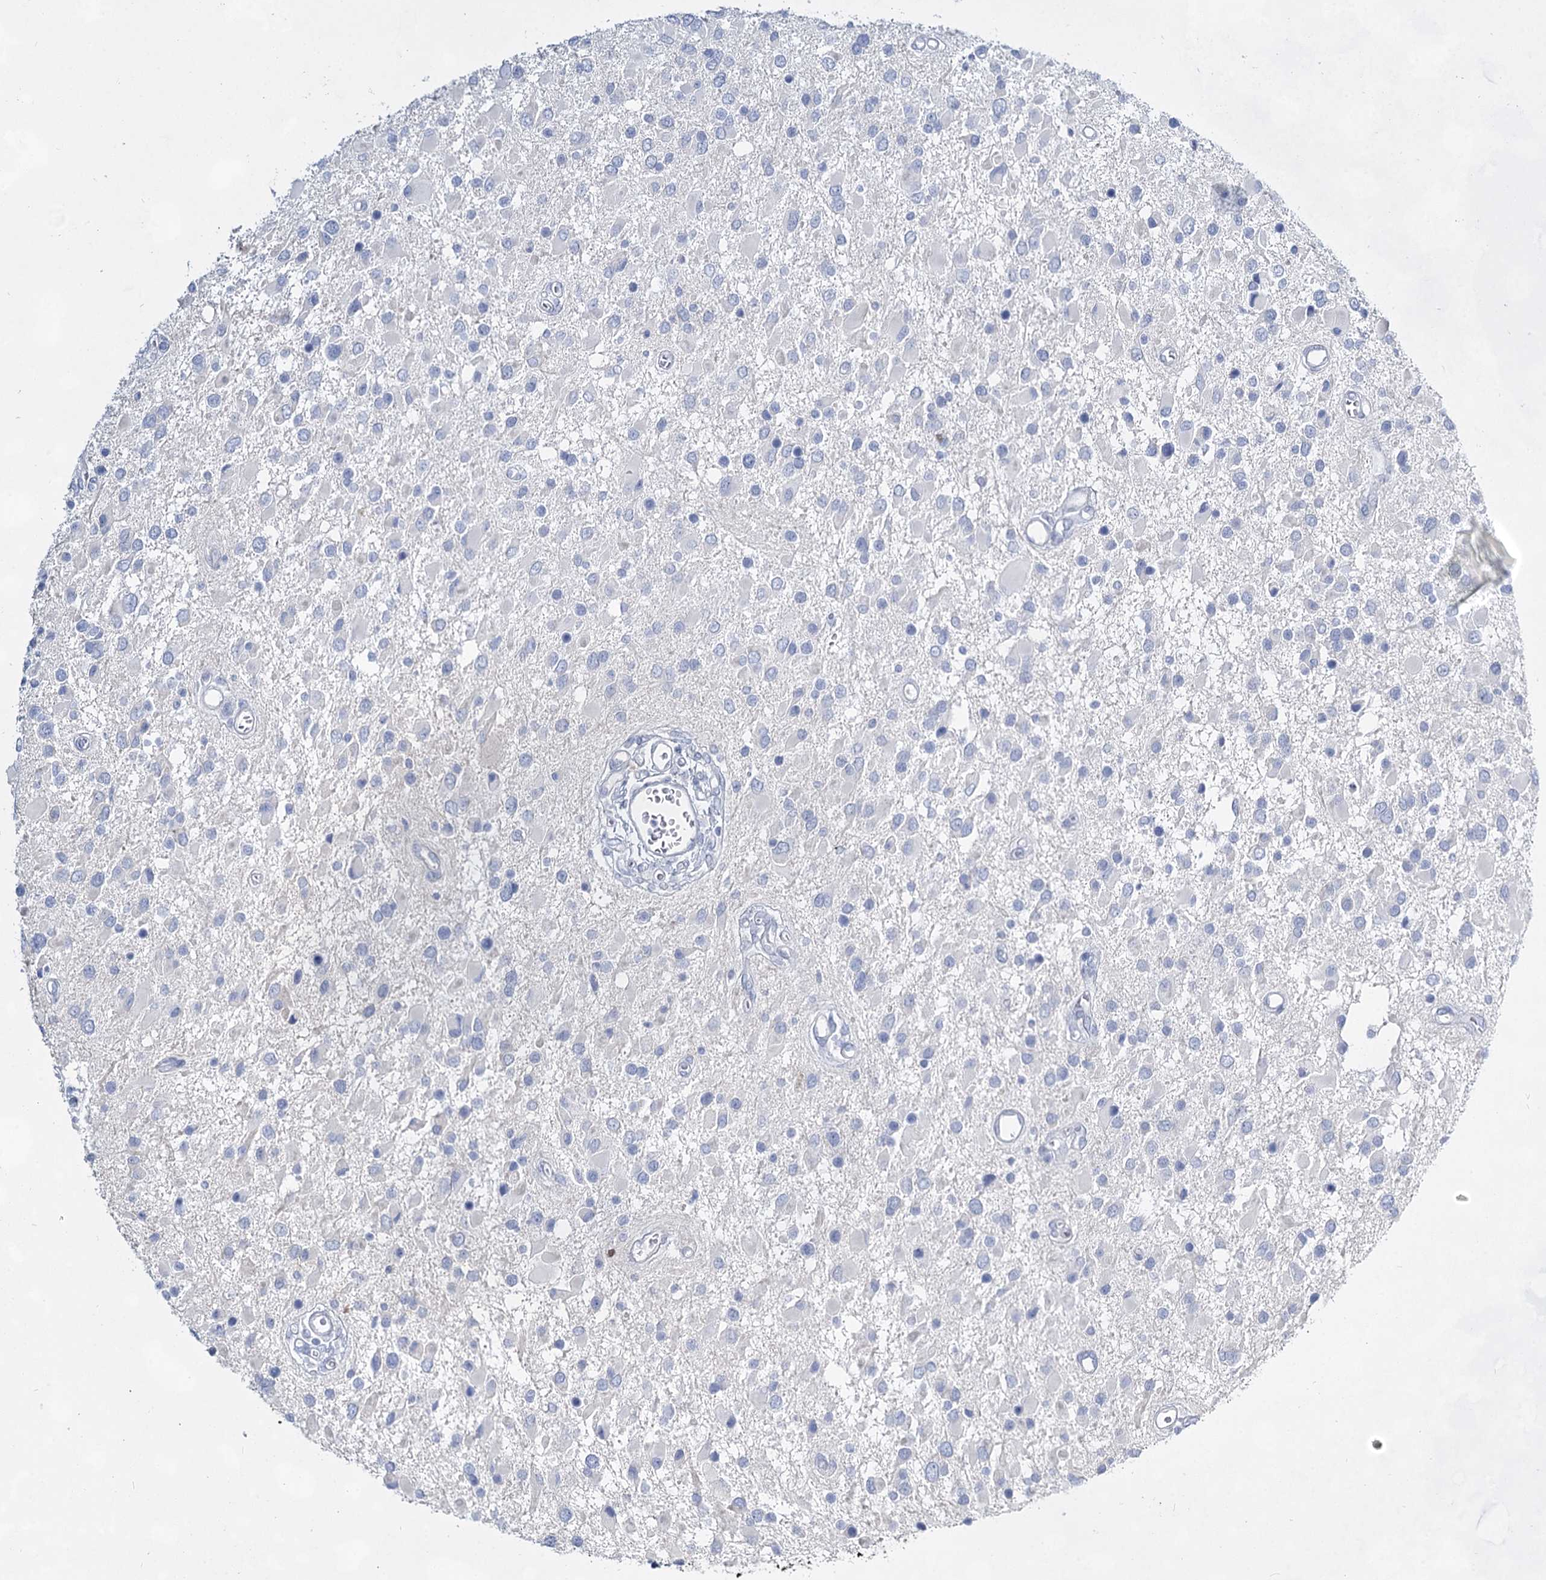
{"staining": {"intensity": "negative", "quantity": "none", "location": "none"}, "tissue": "glioma", "cell_type": "Tumor cells", "image_type": "cancer", "snomed": [{"axis": "morphology", "description": "Glioma, malignant, High grade"}, {"axis": "topography", "description": "Brain"}], "caption": "Malignant high-grade glioma was stained to show a protein in brown. There is no significant staining in tumor cells. Brightfield microscopy of immunohistochemistry stained with DAB (3,3'-diaminobenzidine) (brown) and hematoxylin (blue), captured at high magnification.", "gene": "SLC17A2", "patient": {"sex": "male", "age": 53}}